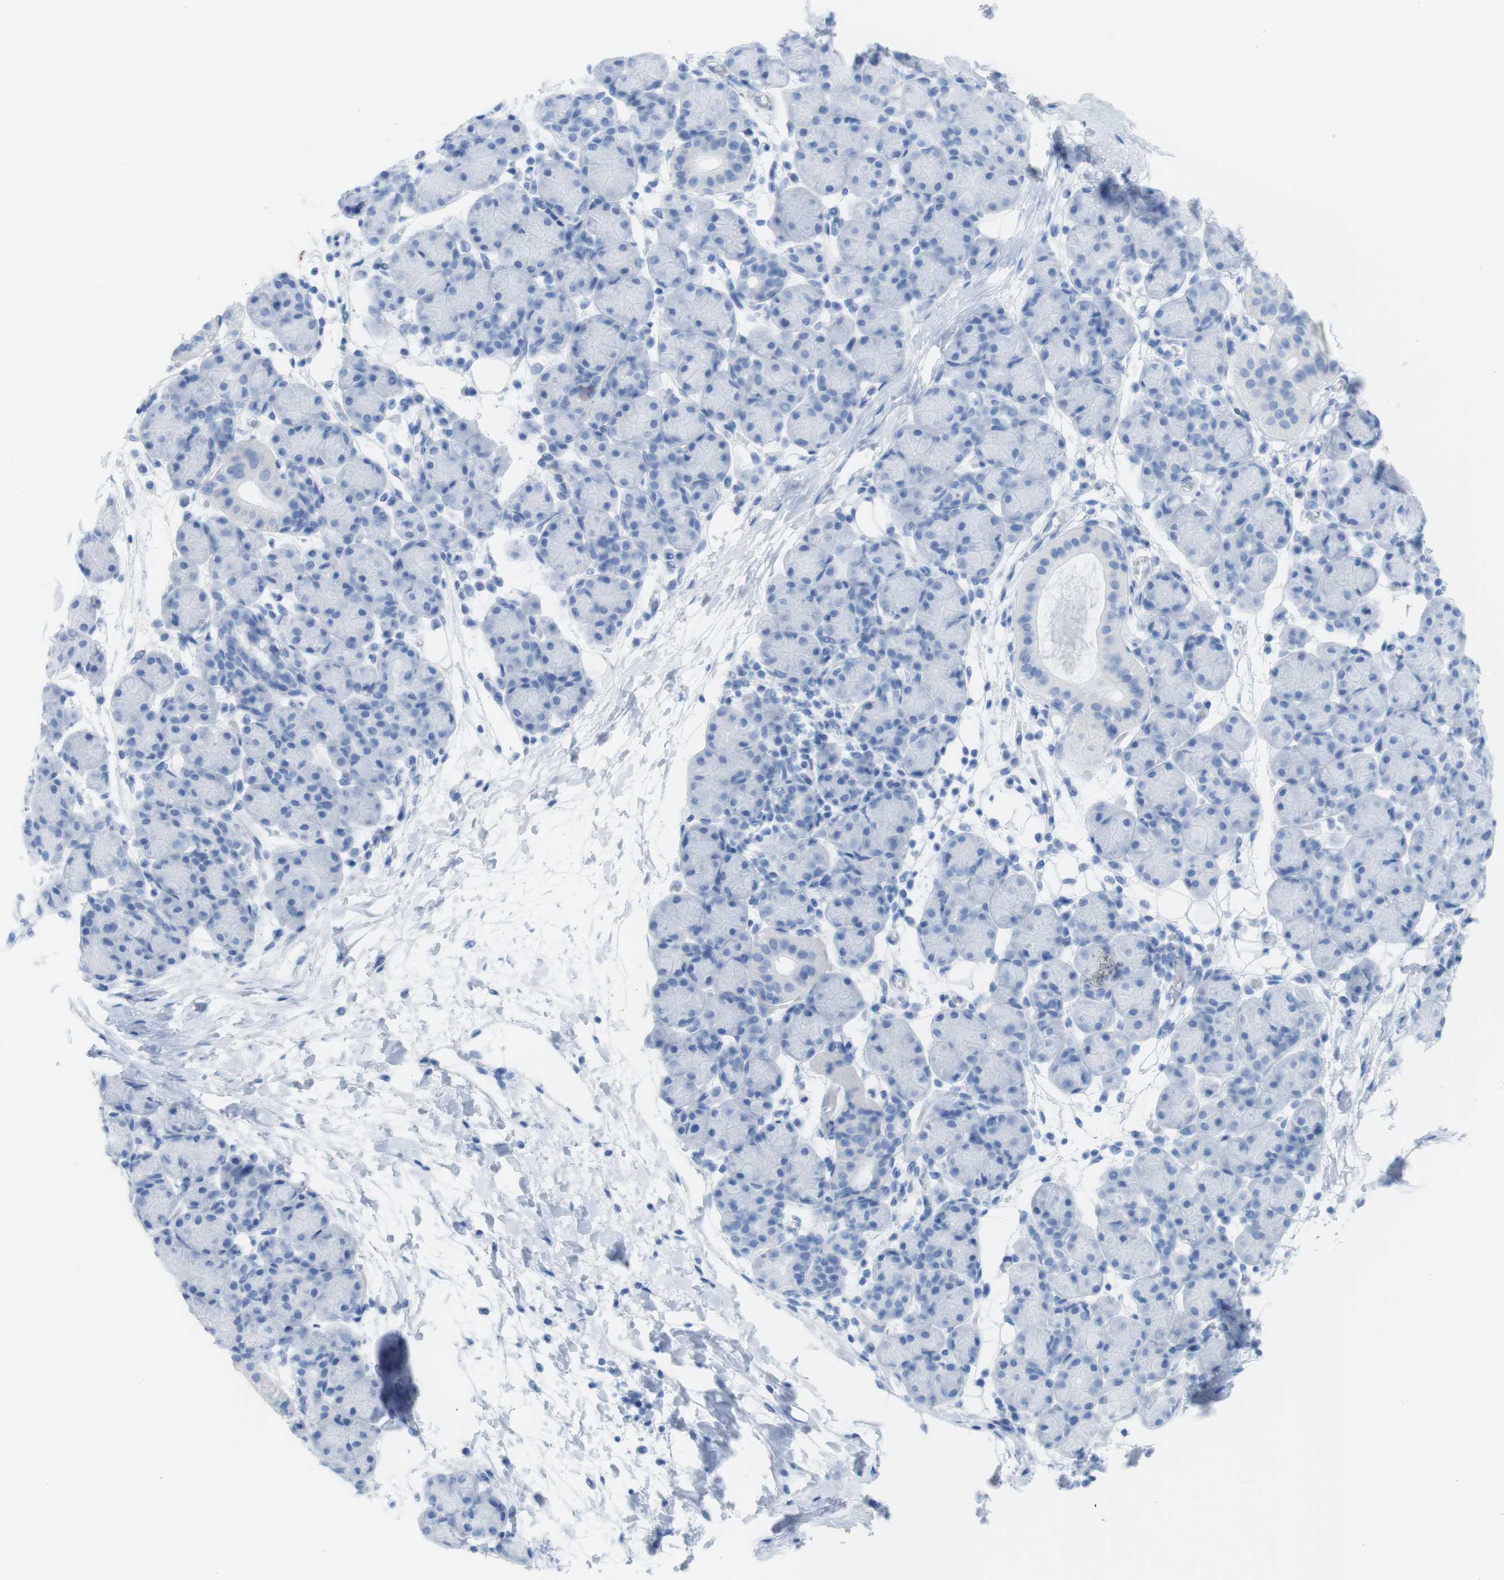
{"staining": {"intensity": "negative", "quantity": "none", "location": "none"}, "tissue": "salivary gland", "cell_type": "Glandular cells", "image_type": "normal", "snomed": [{"axis": "morphology", "description": "Normal tissue, NOS"}, {"axis": "morphology", "description": "Inflammation, NOS"}, {"axis": "topography", "description": "Lymph node"}, {"axis": "topography", "description": "Salivary gland"}], "caption": "The micrograph reveals no significant expression in glandular cells of salivary gland. (DAB (3,3'-diaminobenzidine) immunohistochemistry (IHC) with hematoxylin counter stain).", "gene": "MYH7", "patient": {"sex": "male", "age": 3}}